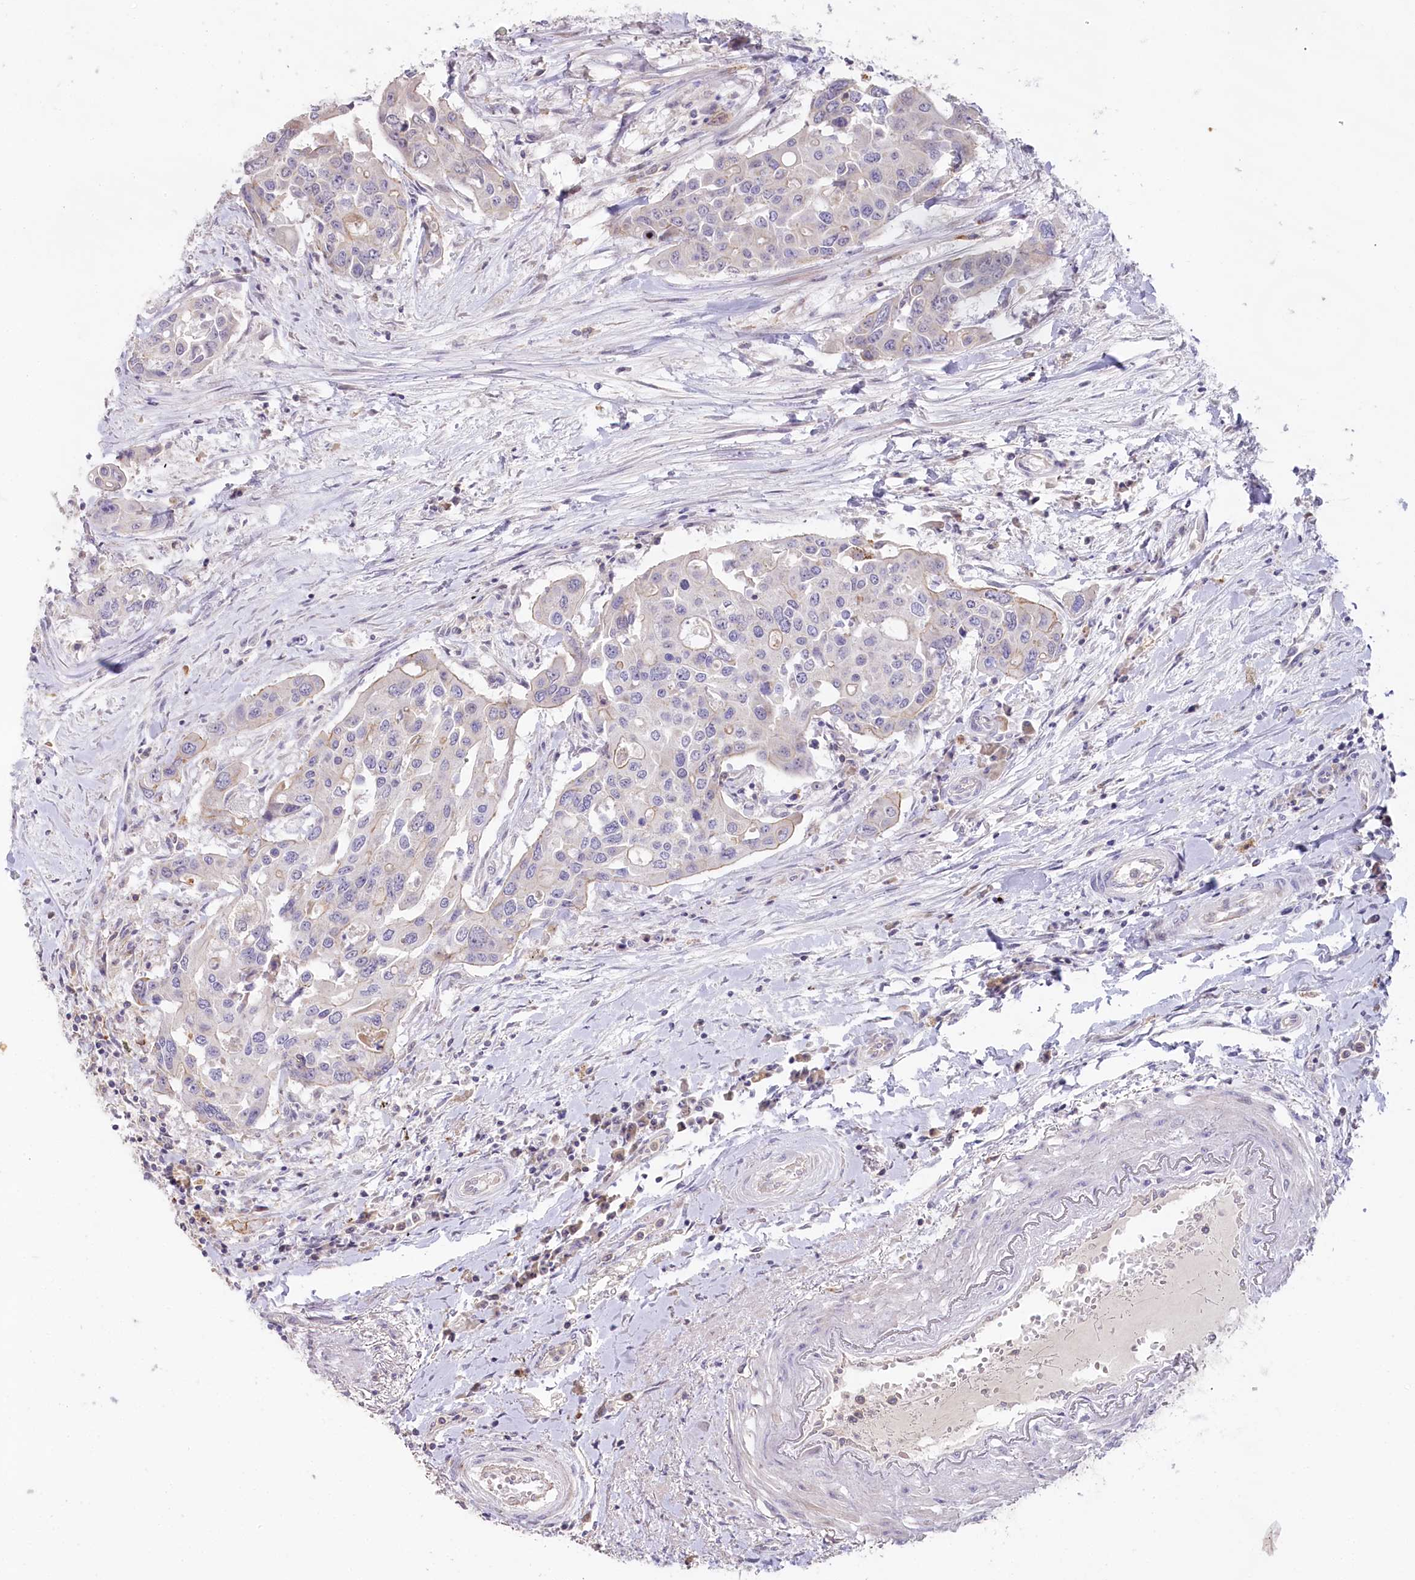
{"staining": {"intensity": "weak", "quantity": "<25%", "location": "cytoplasmic/membranous"}, "tissue": "colorectal cancer", "cell_type": "Tumor cells", "image_type": "cancer", "snomed": [{"axis": "morphology", "description": "Adenocarcinoma, NOS"}, {"axis": "topography", "description": "Colon"}], "caption": "Micrograph shows no protein positivity in tumor cells of colorectal adenocarcinoma tissue. (Stains: DAB (3,3'-diaminobenzidine) immunohistochemistry with hematoxylin counter stain, Microscopy: brightfield microscopy at high magnification).", "gene": "SLC6A11", "patient": {"sex": "male", "age": 77}}